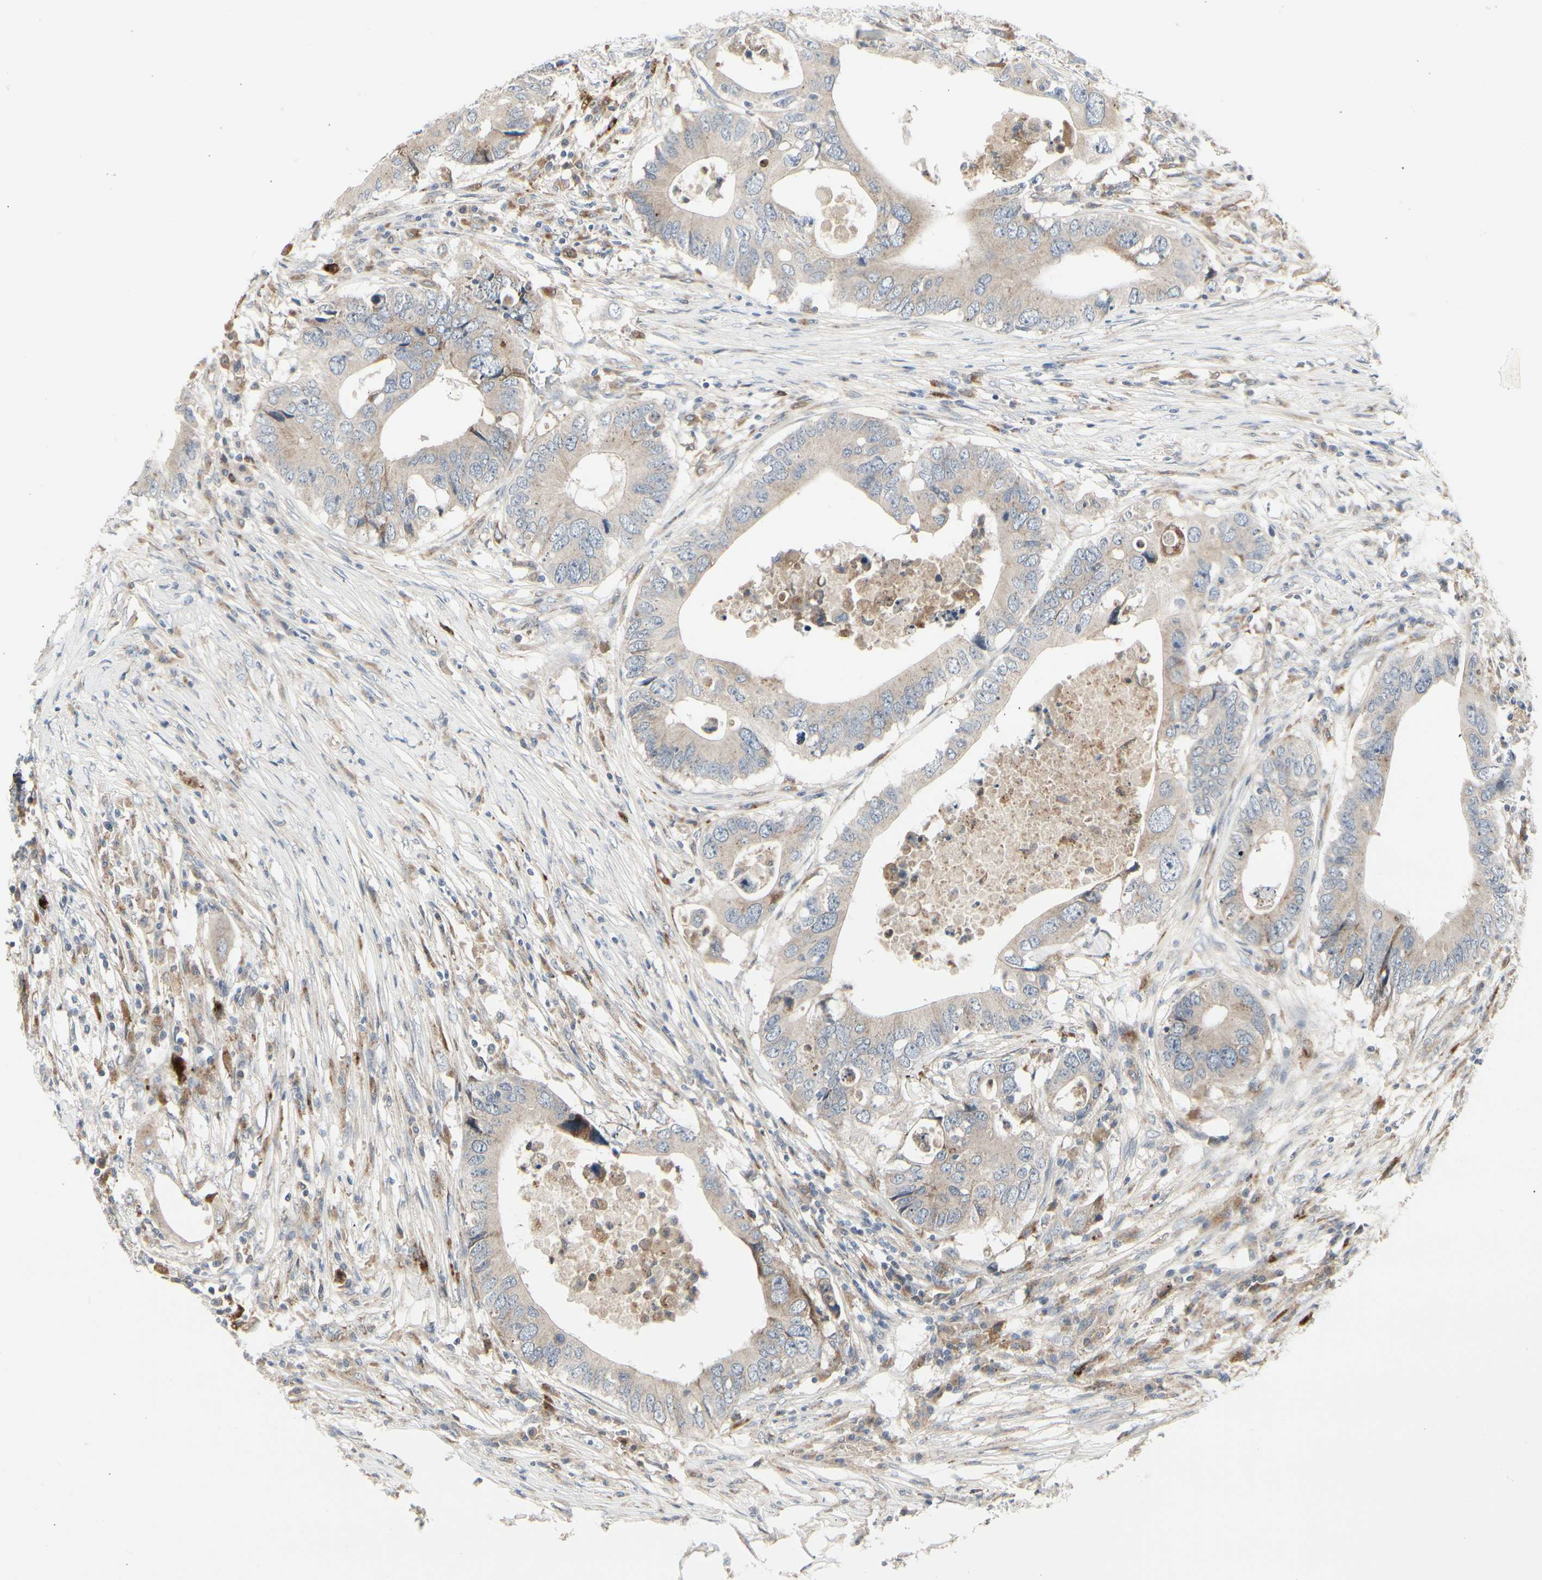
{"staining": {"intensity": "weak", "quantity": ">75%", "location": "cytoplasmic/membranous"}, "tissue": "colorectal cancer", "cell_type": "Tumor cells", "image_type": "cancer", "snomed": [{"axis": "morphology", "description": "Adenocarcinoma, NOS"}, {"axis": "topography", "description": "Colon"}], "caption": "Adenocarcinoma (colorectal) was stained to show a protein in brown. There is low levels of weak cytoplasmic/membranous expression in about >75% of tumor cells.", "gene": "GRN", "patient": {"sex": "male", "age": 71}}